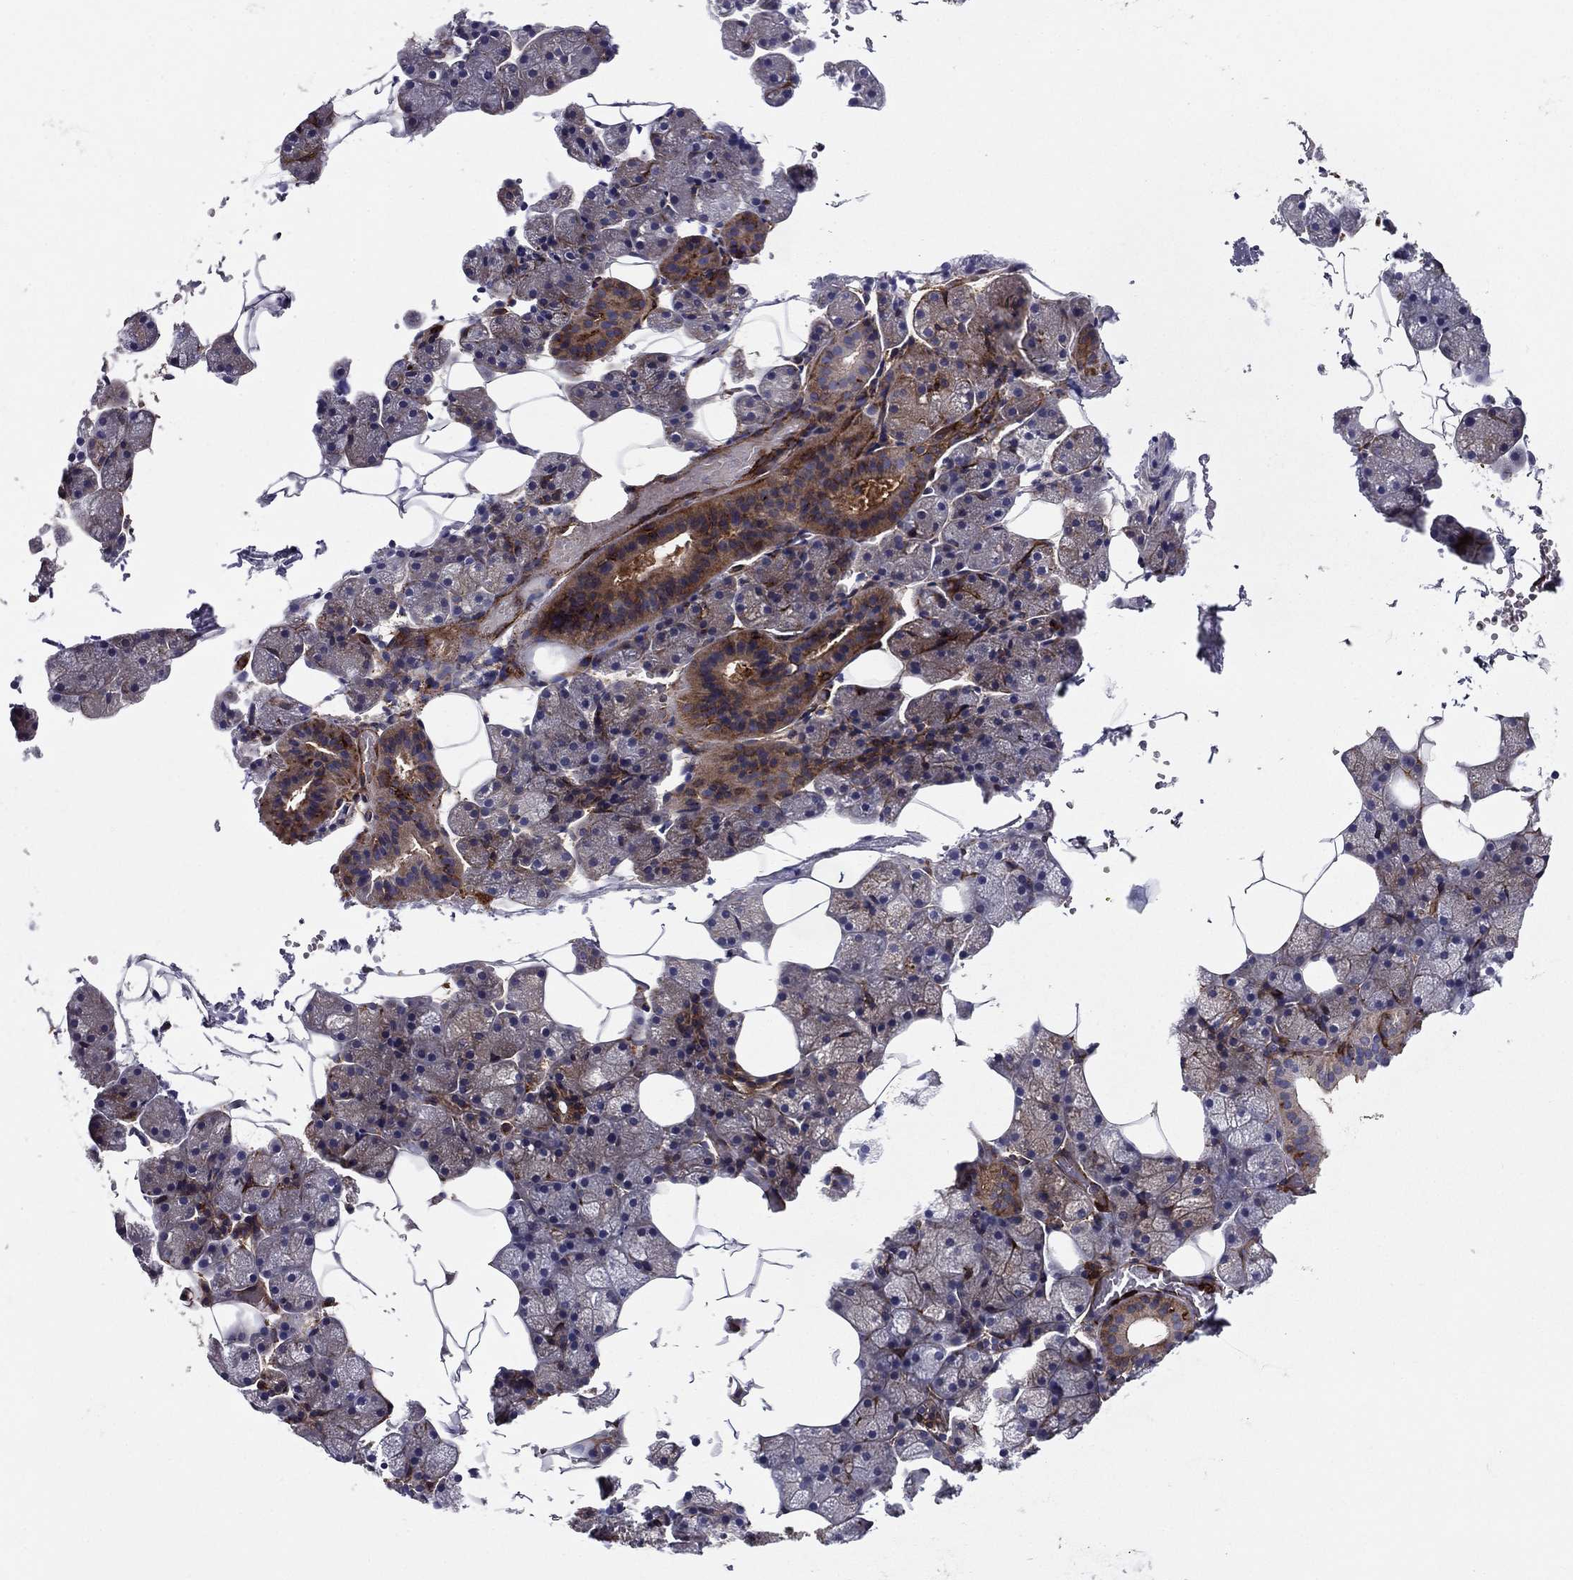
{"staining": {"intensity": "moderate", "quantity": "<25%", "location": "cytoplasmic/membranous"}, "tissue": "salivary gland", "cell_type": "Glandular cells", "image_type": "normal", "snomed": [{"axis": "morphology", "description": "Normal tissue, NOS"}, {"axis": "topography", "description": "Salivary gland"}], "caption": "Immunohistochemistry (IHC) photomicrograph of normal salivary gland stained for a protein (brown), which demonstrates low levels of moderate cytoplasmic/membranous staining in approximately <25% of glandular cells.", "gene": "EHBP1L1", "patient": {"sex": "male", "age": 38}}